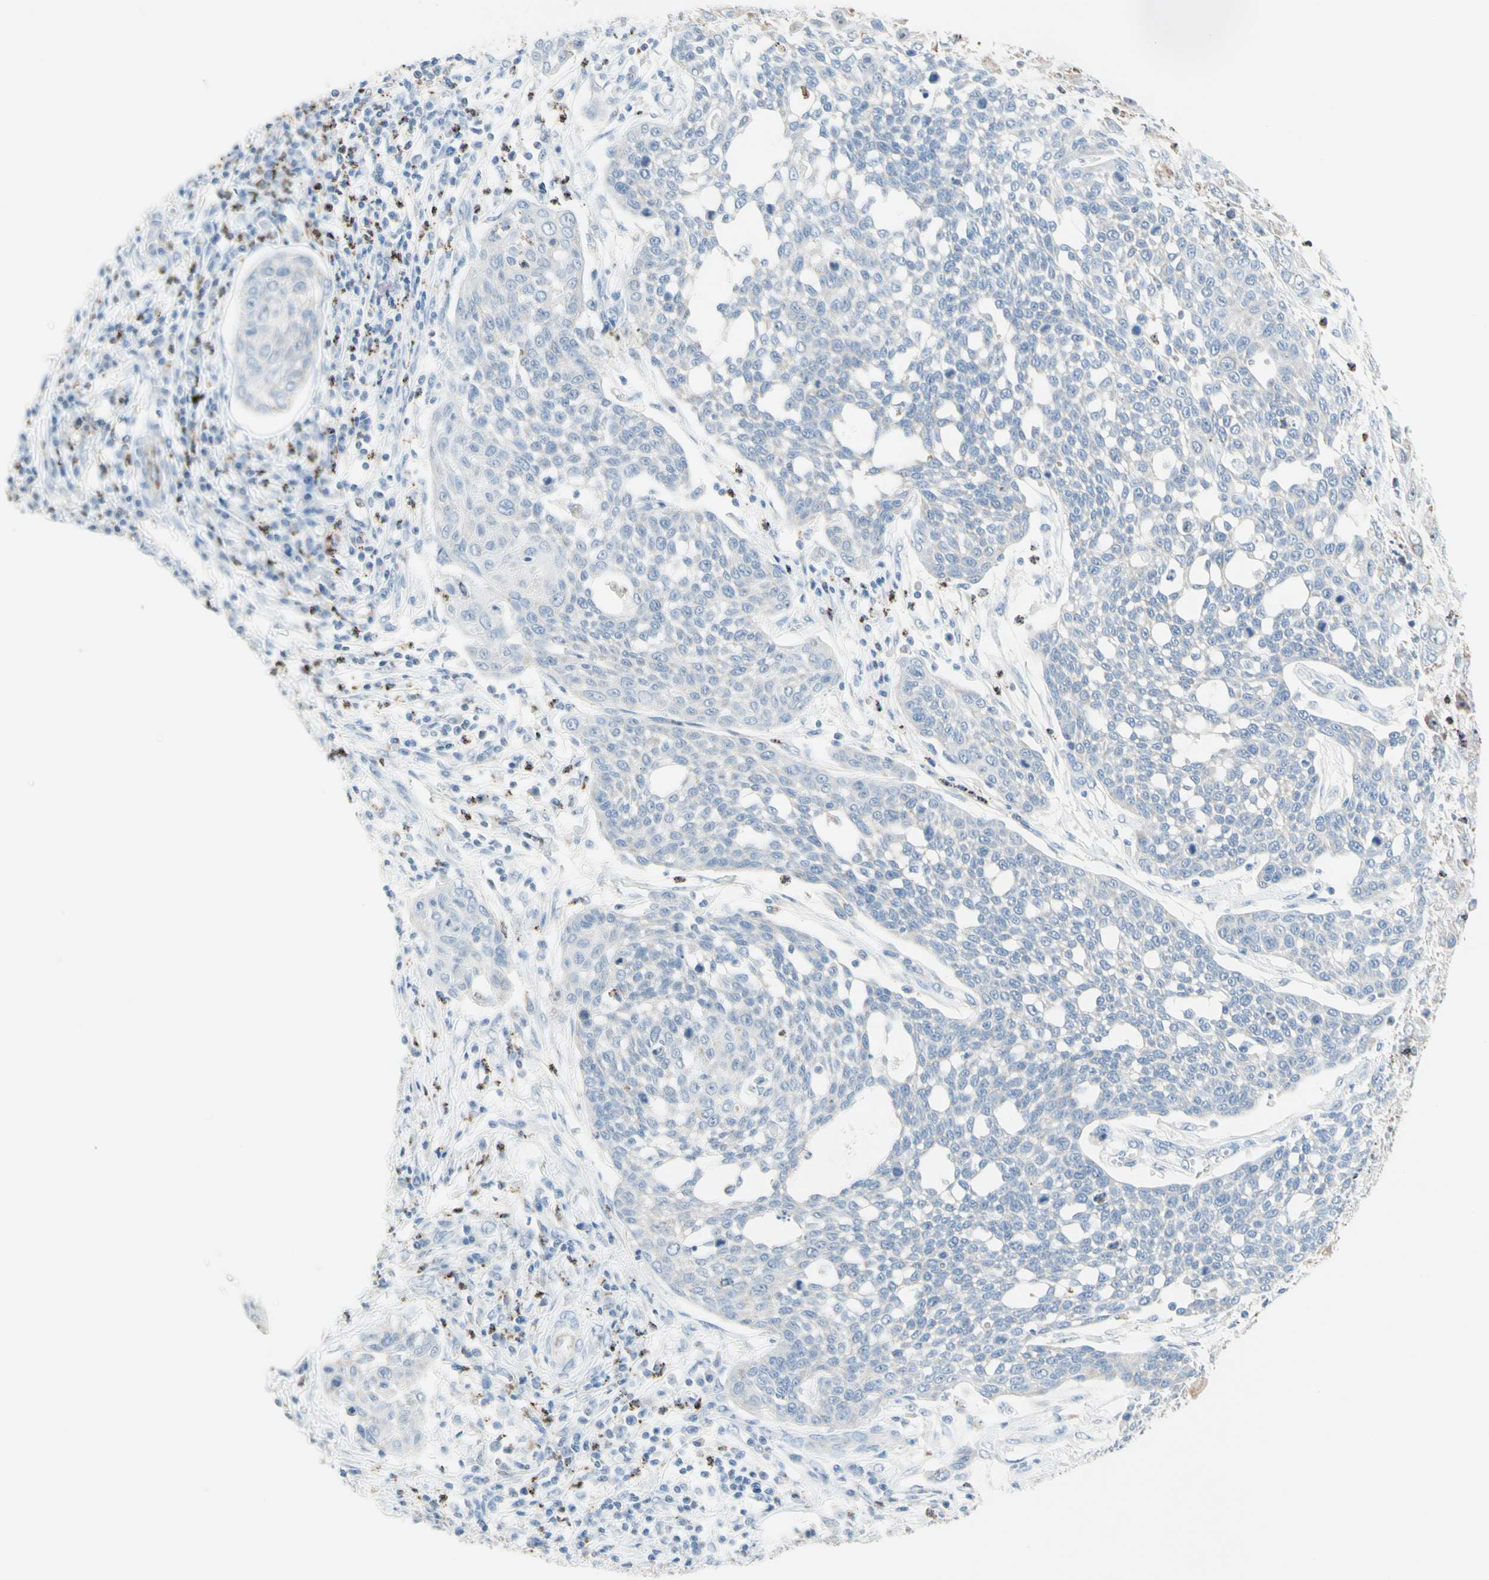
{"staining": {"intensity": "negative", "quantity": "none", "location": "none"}, "tissue": "cervical cancer", "cell_type": "Tumor cells", "image_type": "cancer", "snomed": [{"axis": "morphology", "description": "Squamous cell carcinoma, NOS"}, {"axis": "topography", "description": "Cervix"}], "caption": "This is an immunohistochemistry micrograph of human cervical squamous cell carcinoma. There is no expression in tumor cells.", "gene": "CYSLTR1", "patient": {"sex": "female", "age": 34}}